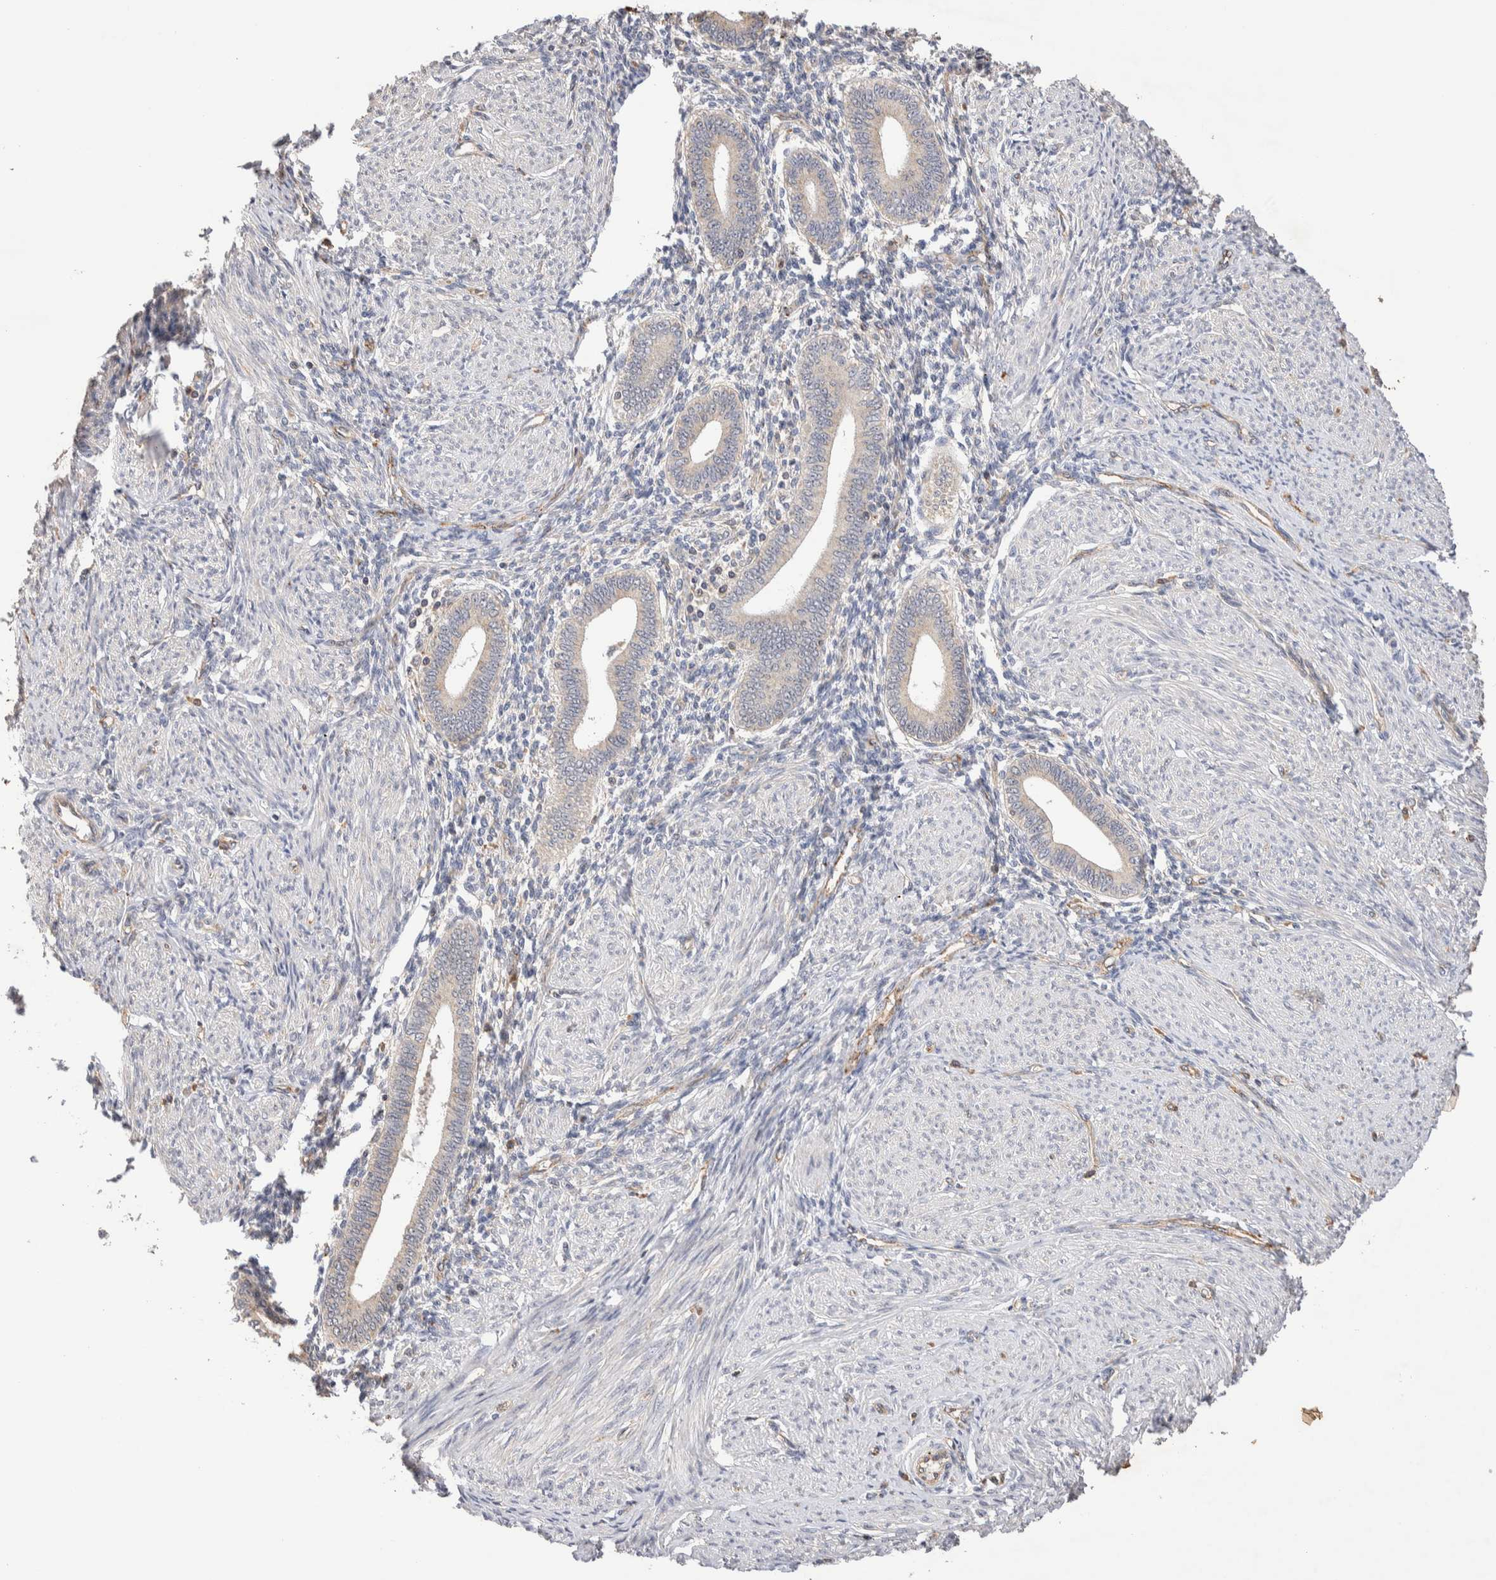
{"staining": {"intensity": "negative", "quantity": "none", "location": "none"}, "tissue": "endometrium", "cell_type": "Cells in endometrial stroma", "image_type": "normal", "snomed": [{"axis": "morphology", "description": "Normal tissue, NOS"}, {"axis": "topography", "description": "Endometrium"}], "caption": "A high-resolution micrograph shows immunohistochemistry (IHC) staining of benign endometrium, which exhibits no significant staining in cells in endometrial stroma.", "gene": "NSMAF", "patient": {"sex": "female", "age": 42}}